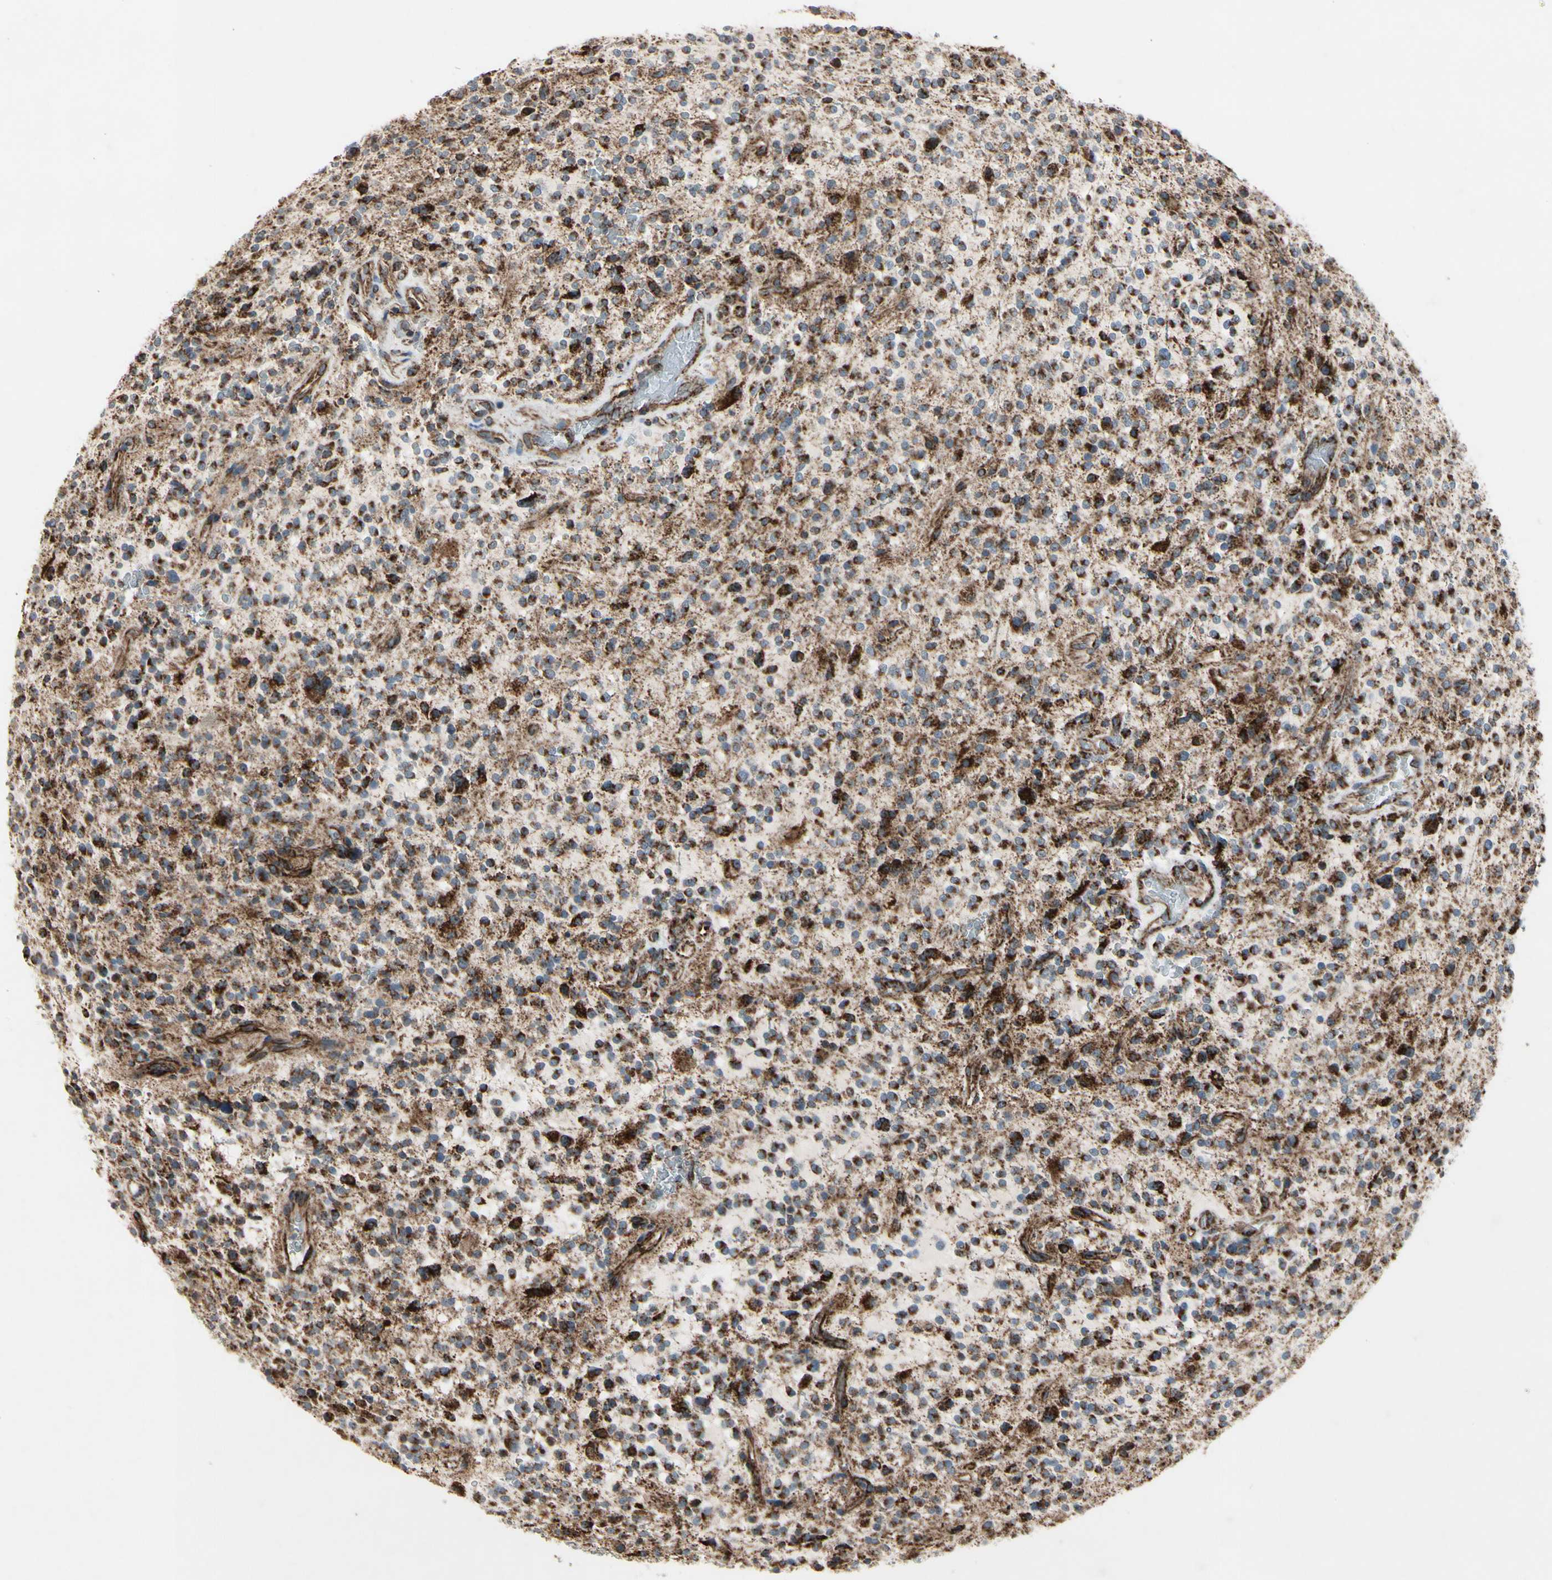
{"staining": {"intensity": "moderate", "quantity": ">75%", "location": "cytoplasmic/membranous"}, "tissue": "glioma", "cell_type": "Tumor cells", "image_type": "cancer", "snomed": [{"axis": "morphology", "description": "Glioma, malignant, High grade"}, {"axis": "topography", "description": "Brain"}], "caption": "Immunohistochemistry (IHC) micrograph of glioma stained for a protein (brown), which reveals medium levels of moderate cytoplasmic/membranous staining in about >75% of tumor cells.", "gene": "CPT1A", "patient": {"sex": "male", "age": 48}}